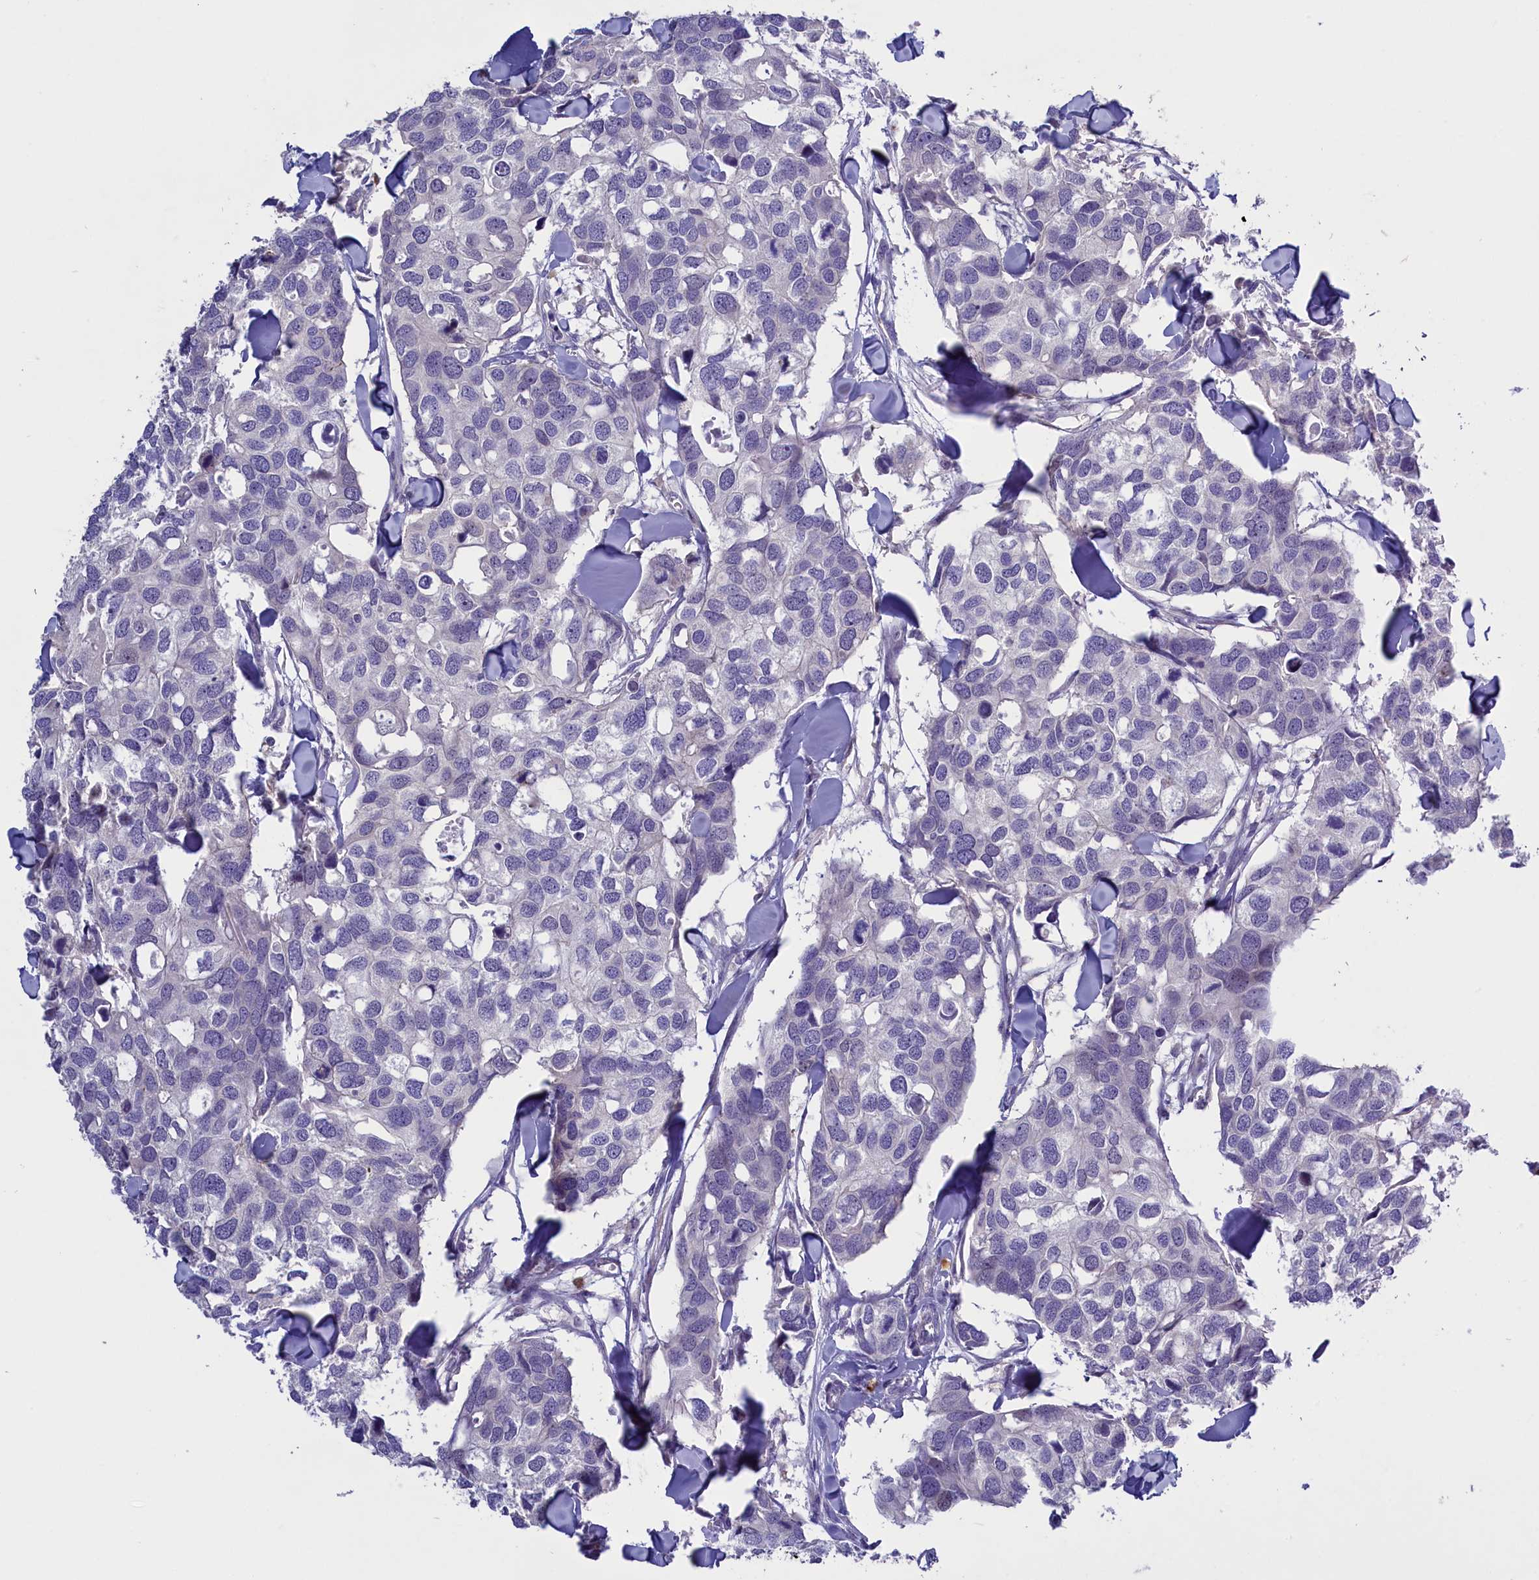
{"staining": {"intensity": "negative", "quantity": "none", "location": "none"}, "tissue": "breast cancer", "cell_type": "Tumor cells", "image_type": "cancer", "snomed": [{"axis": "morphology", "description": "Duct carcinoma"}, {"axis": "topography", "description": "Breast"}], "caption": "Tumor cells show no significant protein positivity in breast cancer (invasive ductal carcinoma). (Immunohistochemistry, brightfield microscopy, high magnification).", "gene": "ENPP6", "patient": {"sex": "female", "age": 83}}